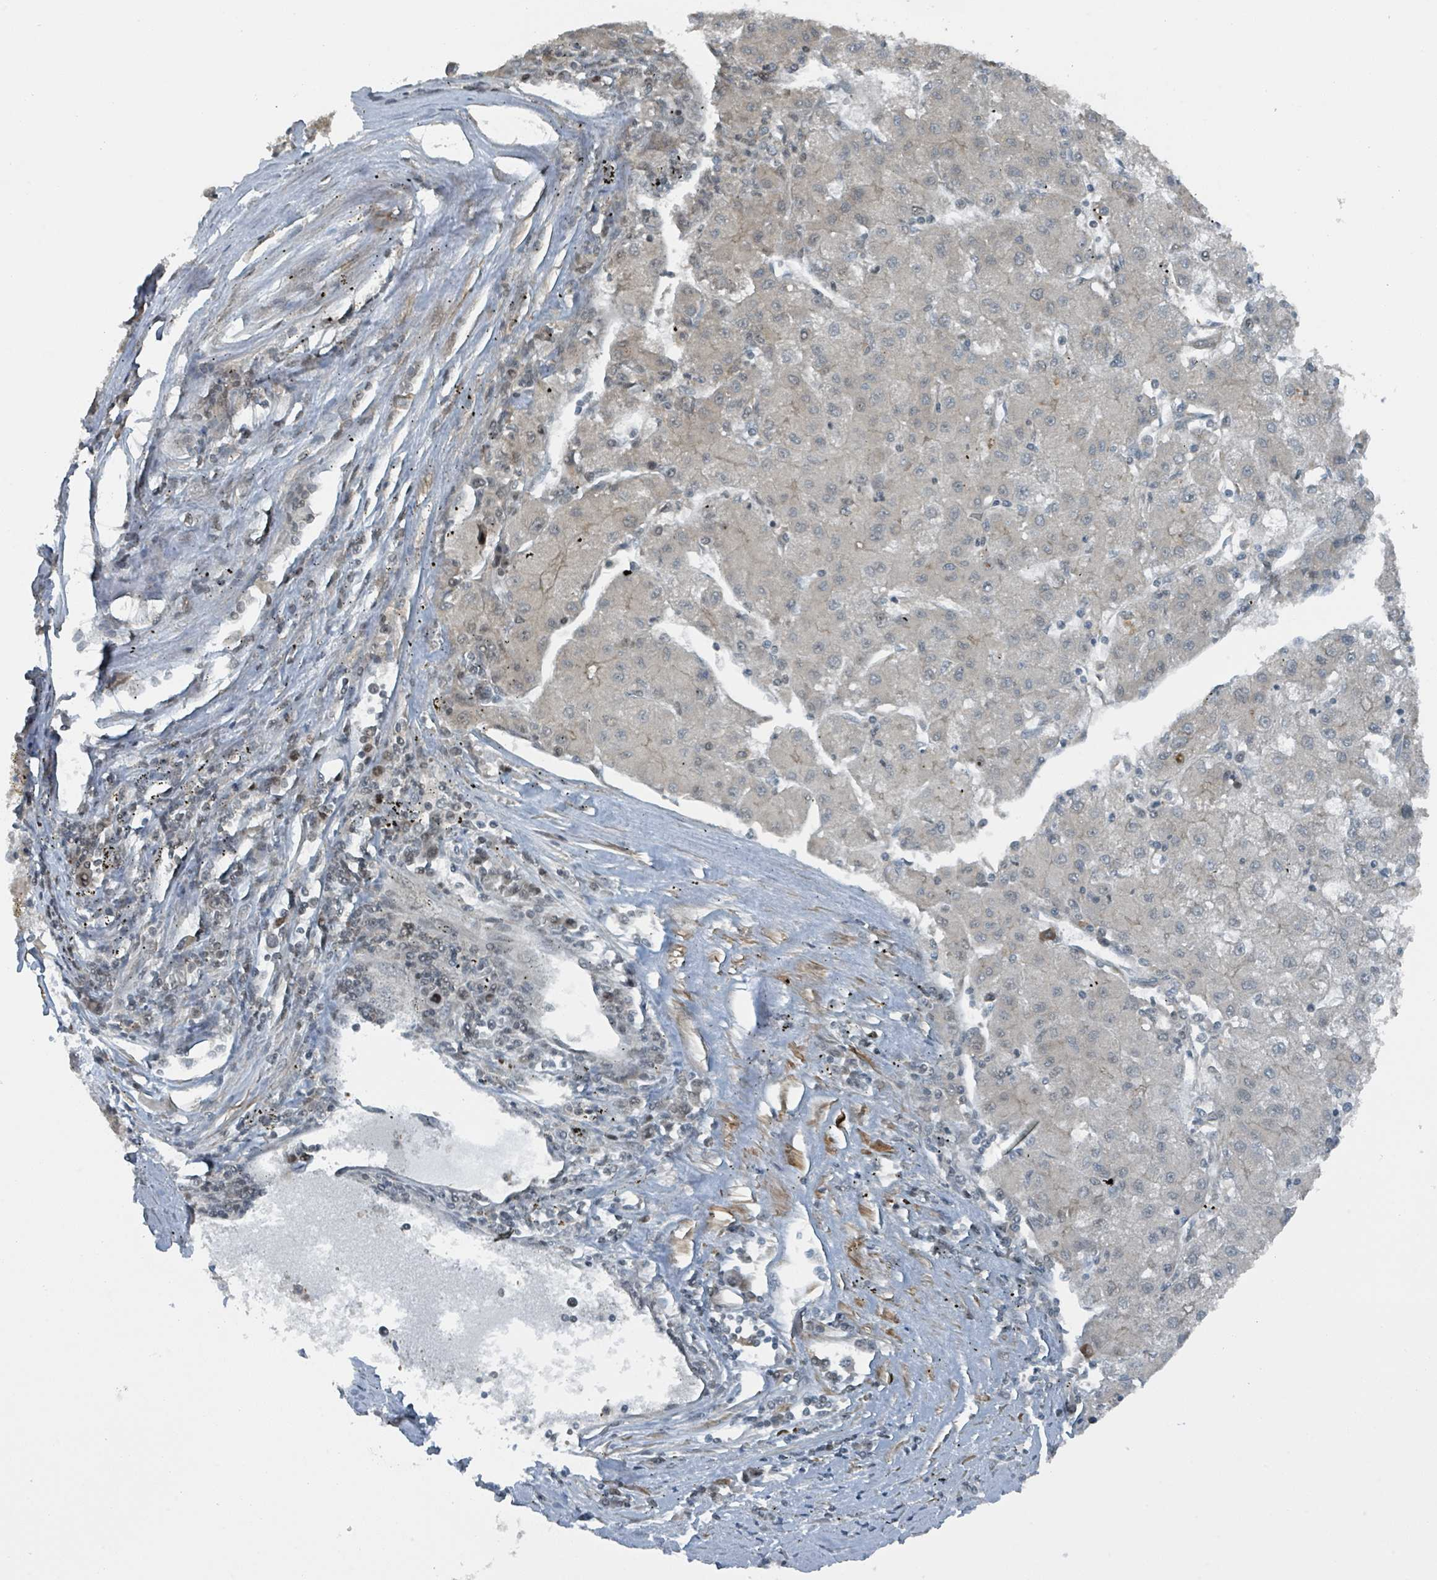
{"staining": {"intensity": "negative", "quantity": "none", "location": "none"}, "tissue": "liver cancer", "cell_type": "Tumor cells", "image_type": "cancer", "snomed": [{"axis": "morphology", "description": "Carcinoma, Hepatocellular, NOS"}, {"axis": "topography", "description": "Liver"}], "caption": "Liver cancer was stained to show a protein in brown. There is no significant expression in tumor cells.", "gene": "PHIP", "patient": {"sex": "male", "age": 72}}